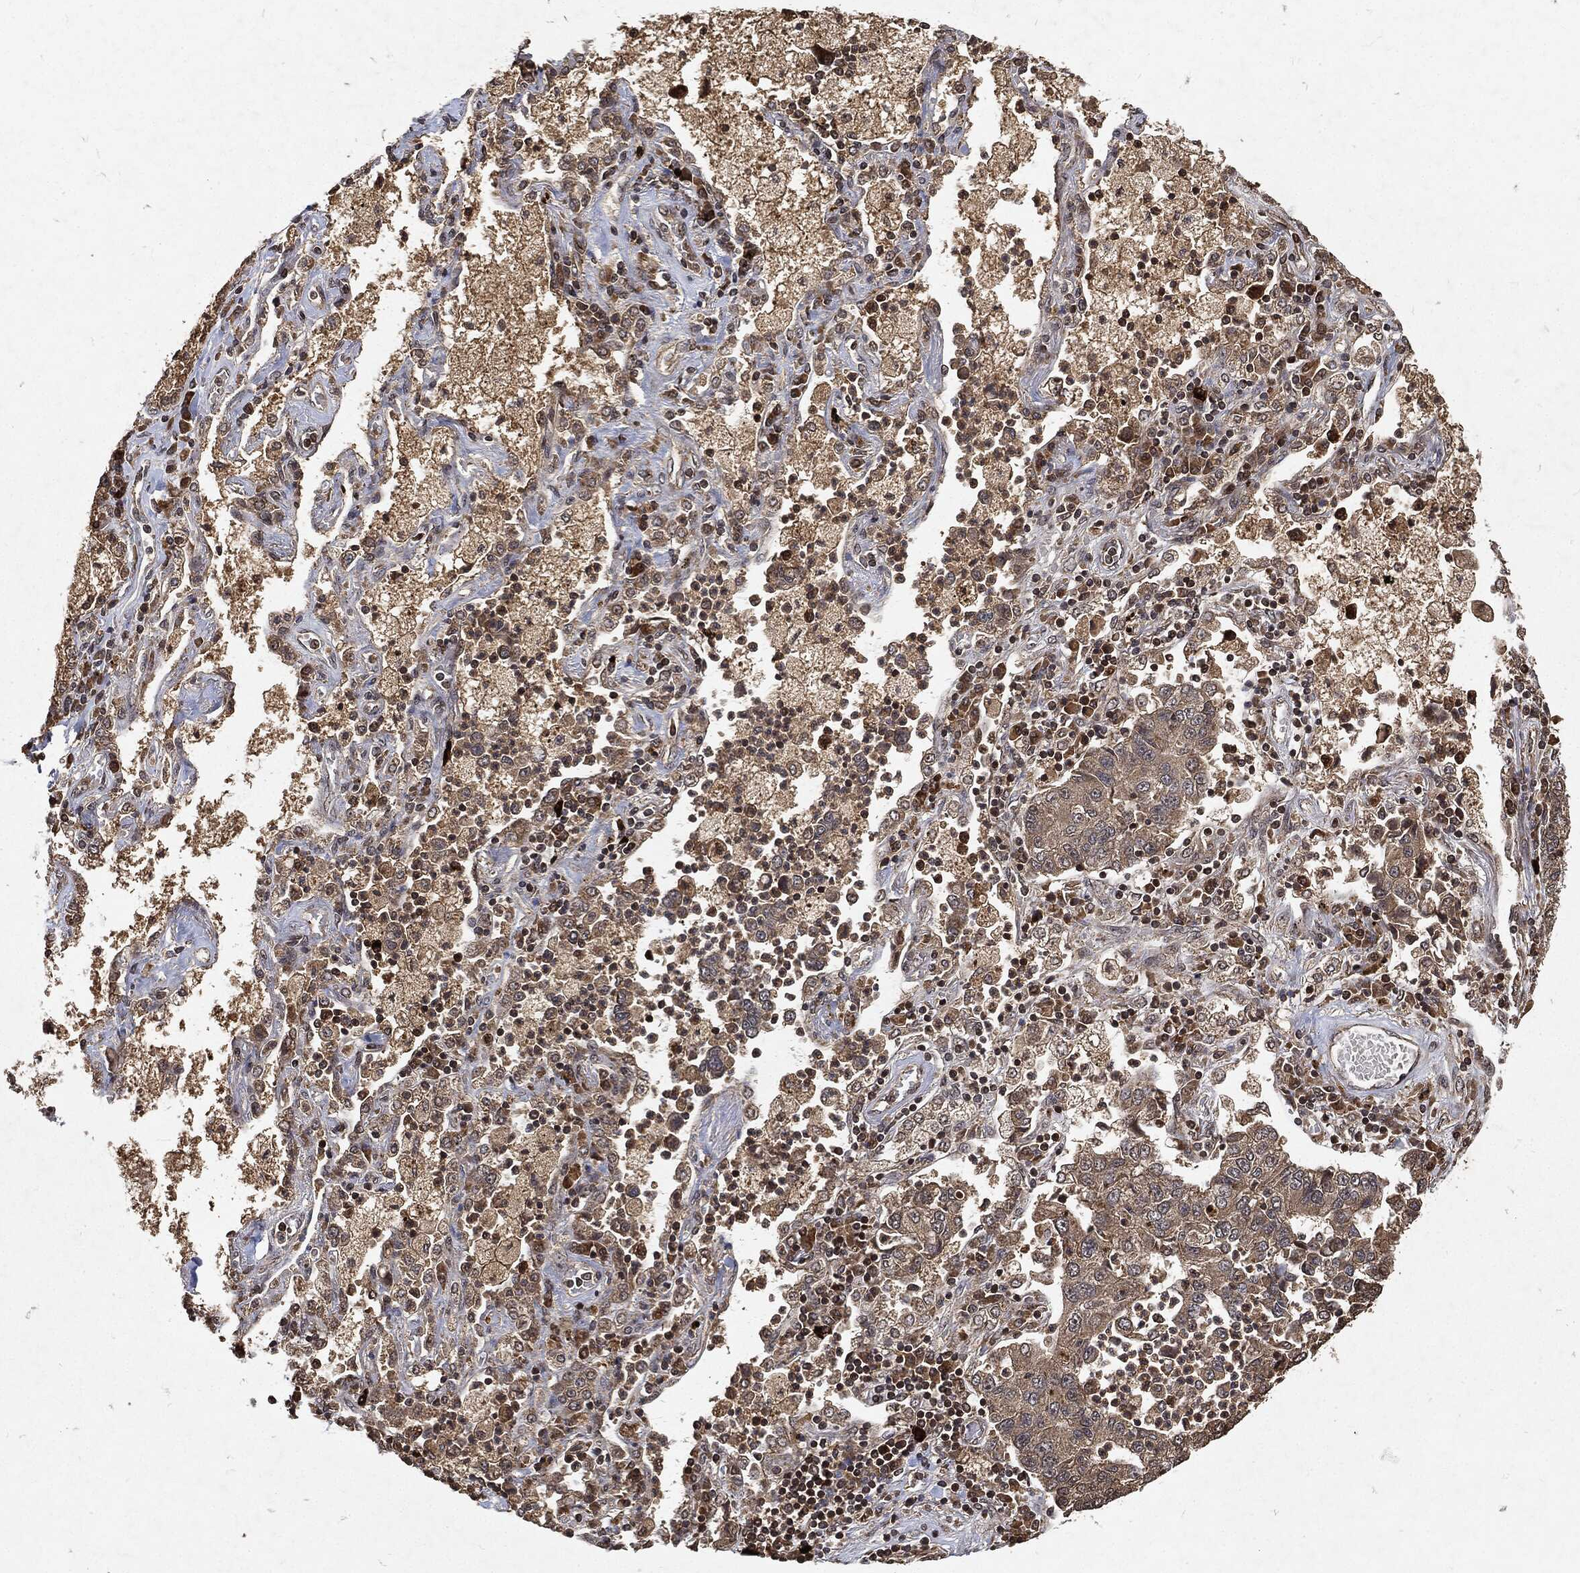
{"staining": {"intensity": "weak", "quantity": "<25%", "location": "cytoplasmic/membranous"}, "tissue": "lung cancer", "cell_type": "Tumor cells", "image_type": "cancer", "snomed": [{"axis": "morphology", "description": "Adenocarcinoma, NOS"}, {"axis": "topography", "description": "Lung"}], "caption": "A high-resolution histopathology image shows IHC staining of lung cancer, which exhibits no significant expression in tumor cells.", "gene": "ZNF226", "patient": {"sex": "female", "age": 57}}